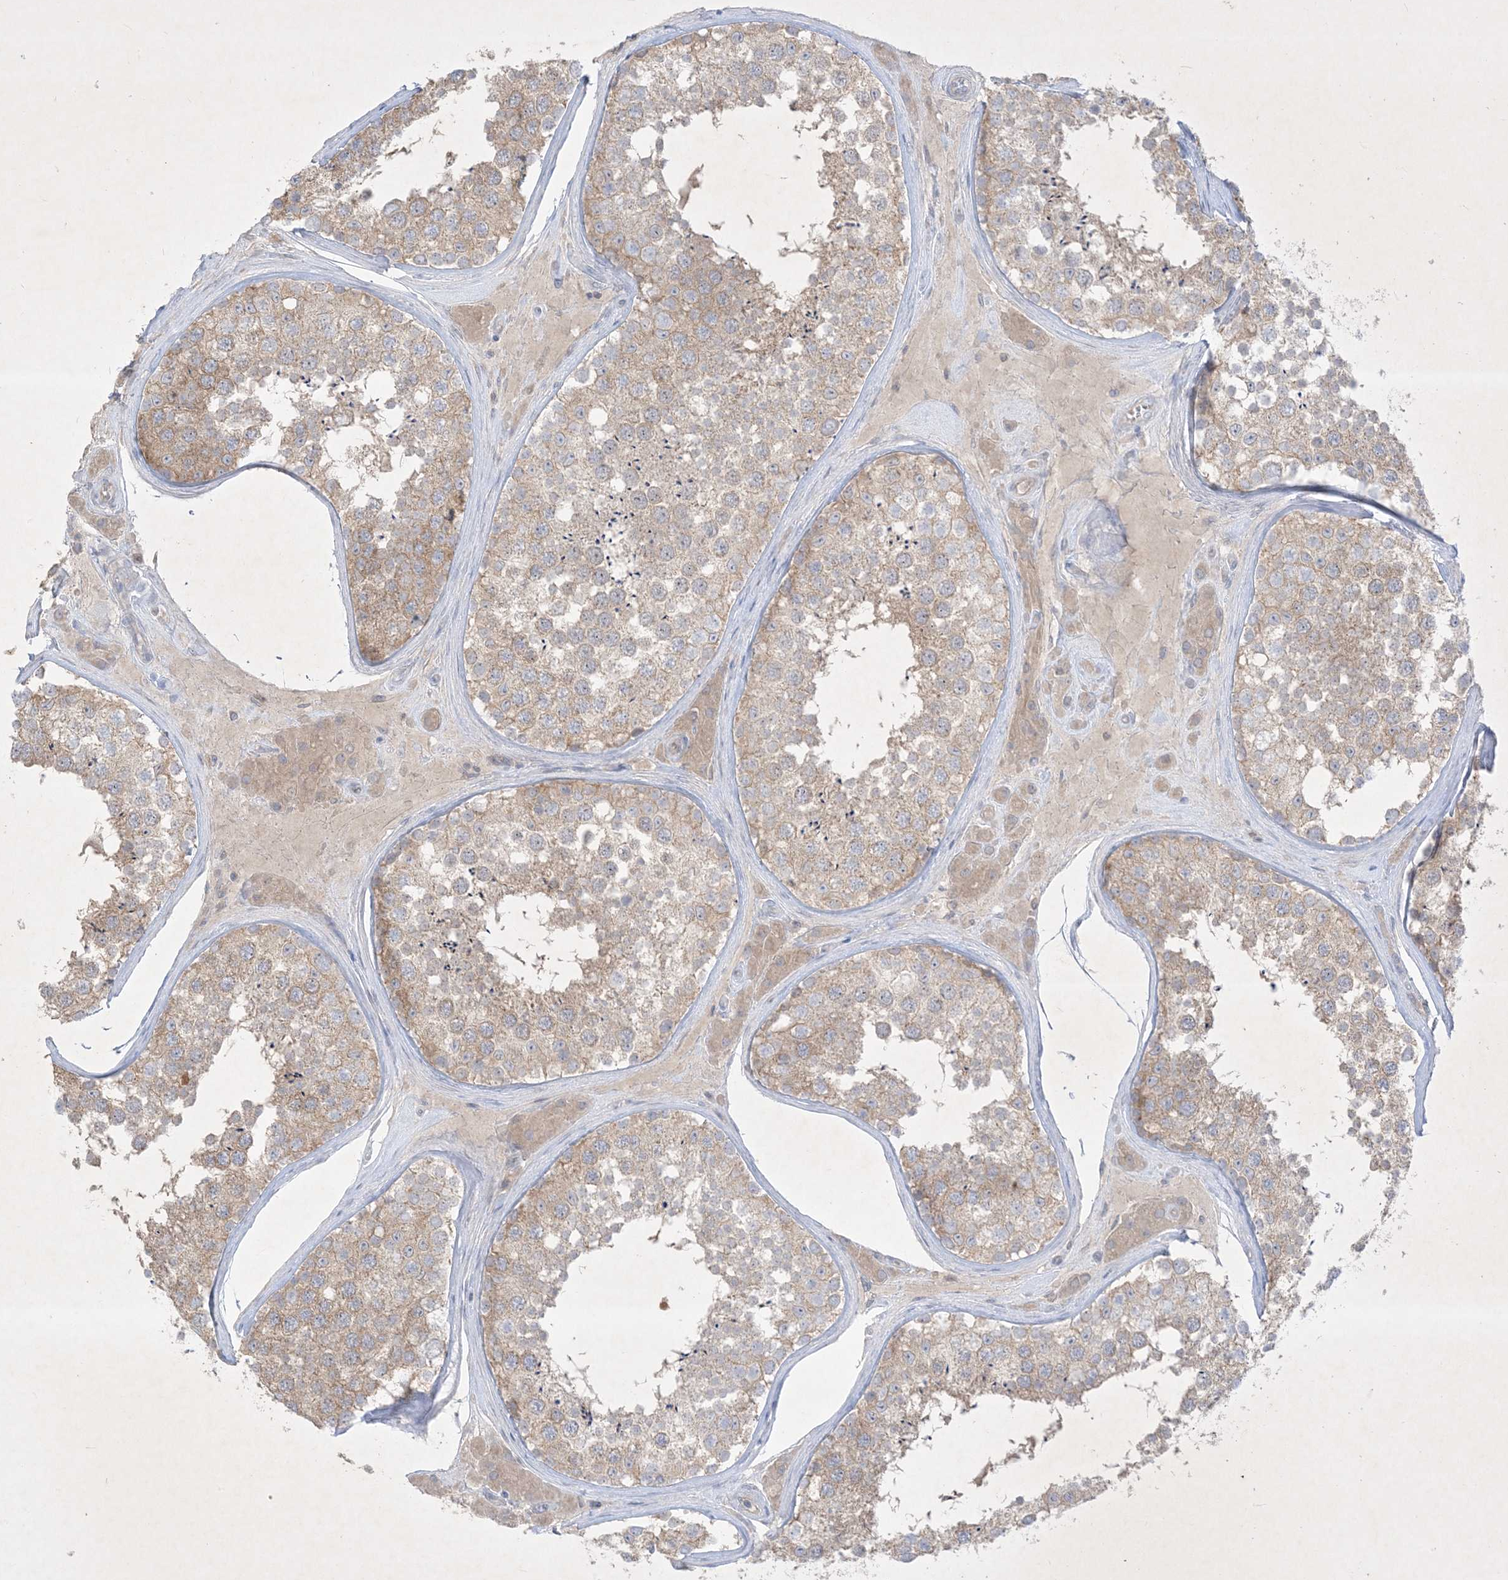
{"staining": {"intensity": "weak", "quantity": ">75%", "location": "cytoplasmic/membranous"}, "tissue": "testis", "cell_type": "Cells in seminiferous ducts", "image_type": "normal", "snomed": [{"axis": "morphology", "description": "Normal tissue, NOS"}, {"axis": "topography", "description": "Testis"}], "caption": "Weak cytoplasmic/membranous positivity for a protein is present in approximately >75% of cells in seminiferous ducts of benign testis using IHC.", "gene": "PLEKHA3", "patient": {"sex": "male", "age": 46}}